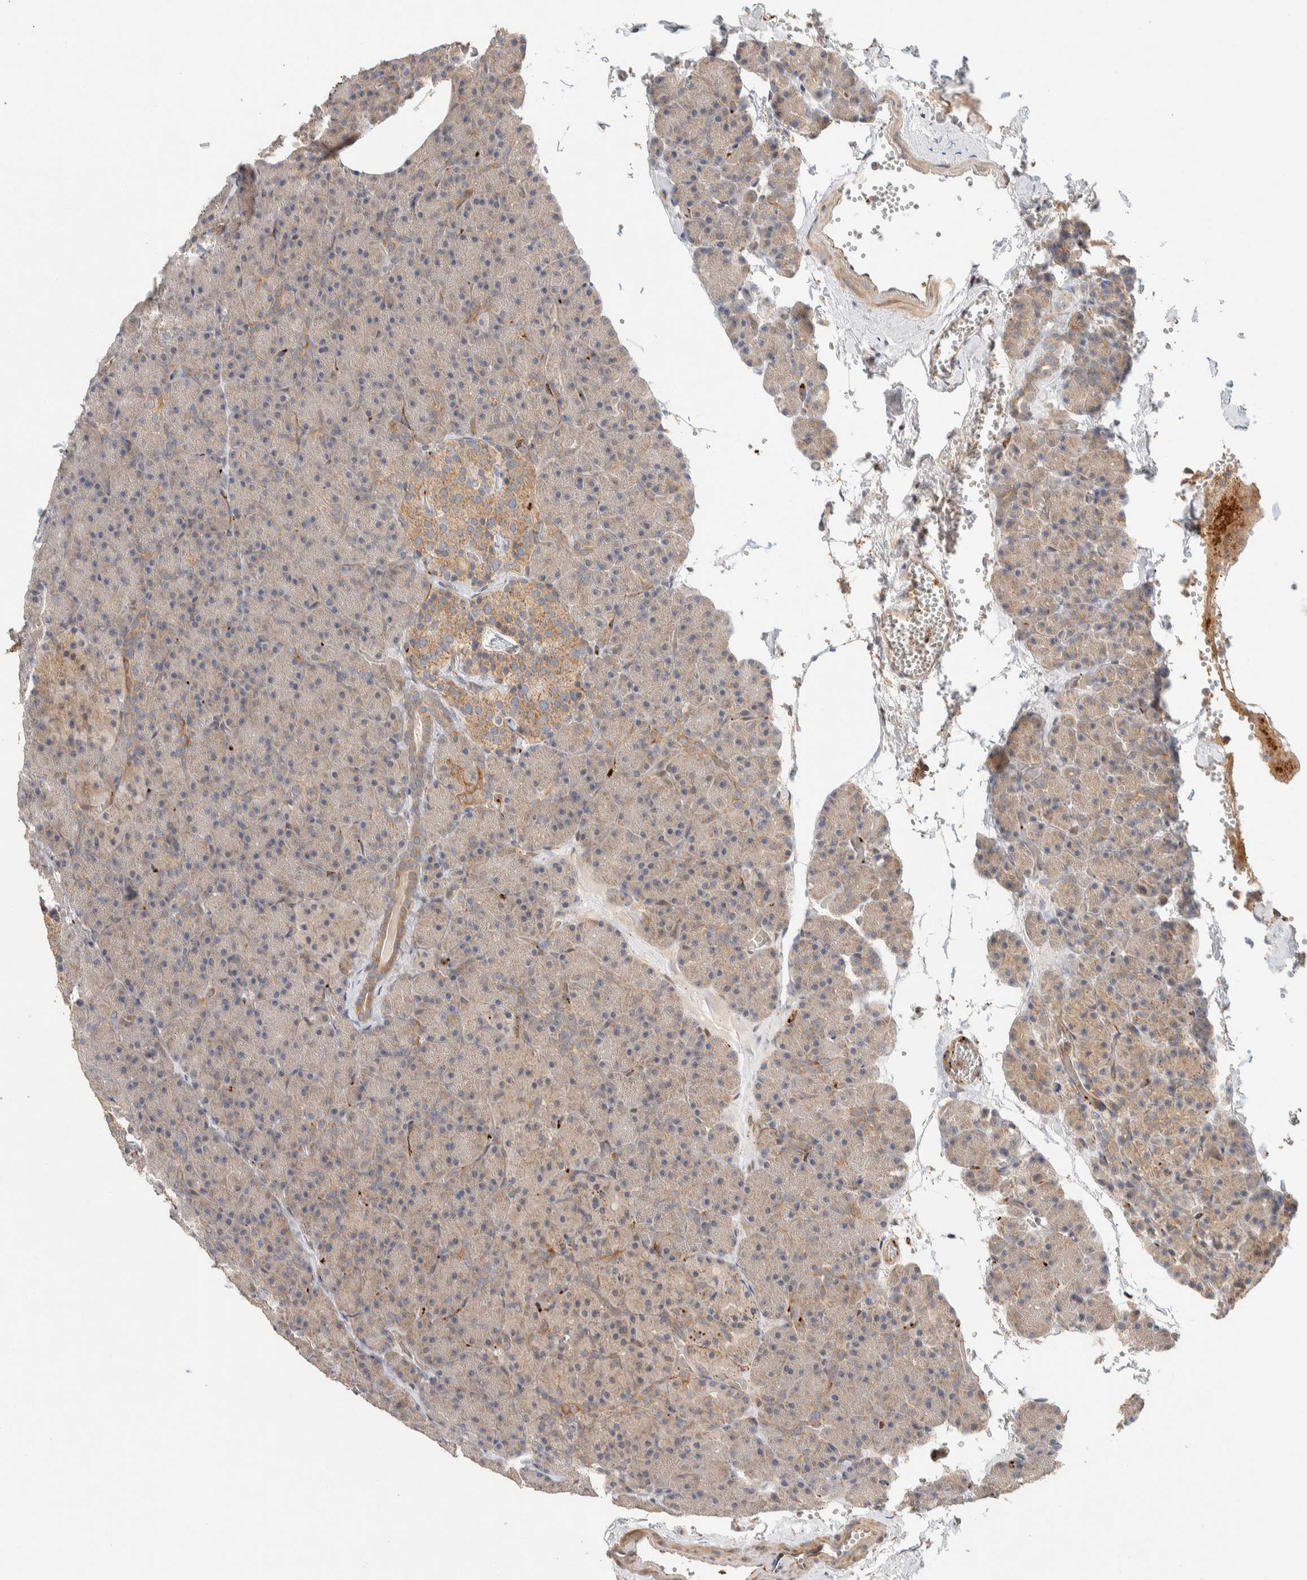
{"staining": {"intensity": "moderate", "quantity": "<25%", "location": "cytoplasmic/membranous"}, "tissue": "pancreas", "cell_type": "Exocrine glandular cells", "image_type": "normal", "snomed": [{"axis": "morphology", "description": "Normal tissue, NOS"}, {"axis": "morphology", "description": "Carcinoid, malignant, NOS"}, {"axis": "topography", "description": "Pancreas"}], "caption": "Human pancreas stained with a brown dye shows moderate cytoplasmic/membranous positive expression in approximately <25% of exocrine glandular cells.", "gene": "KIF9", "patient": {"sex": "female", "age": 35}}